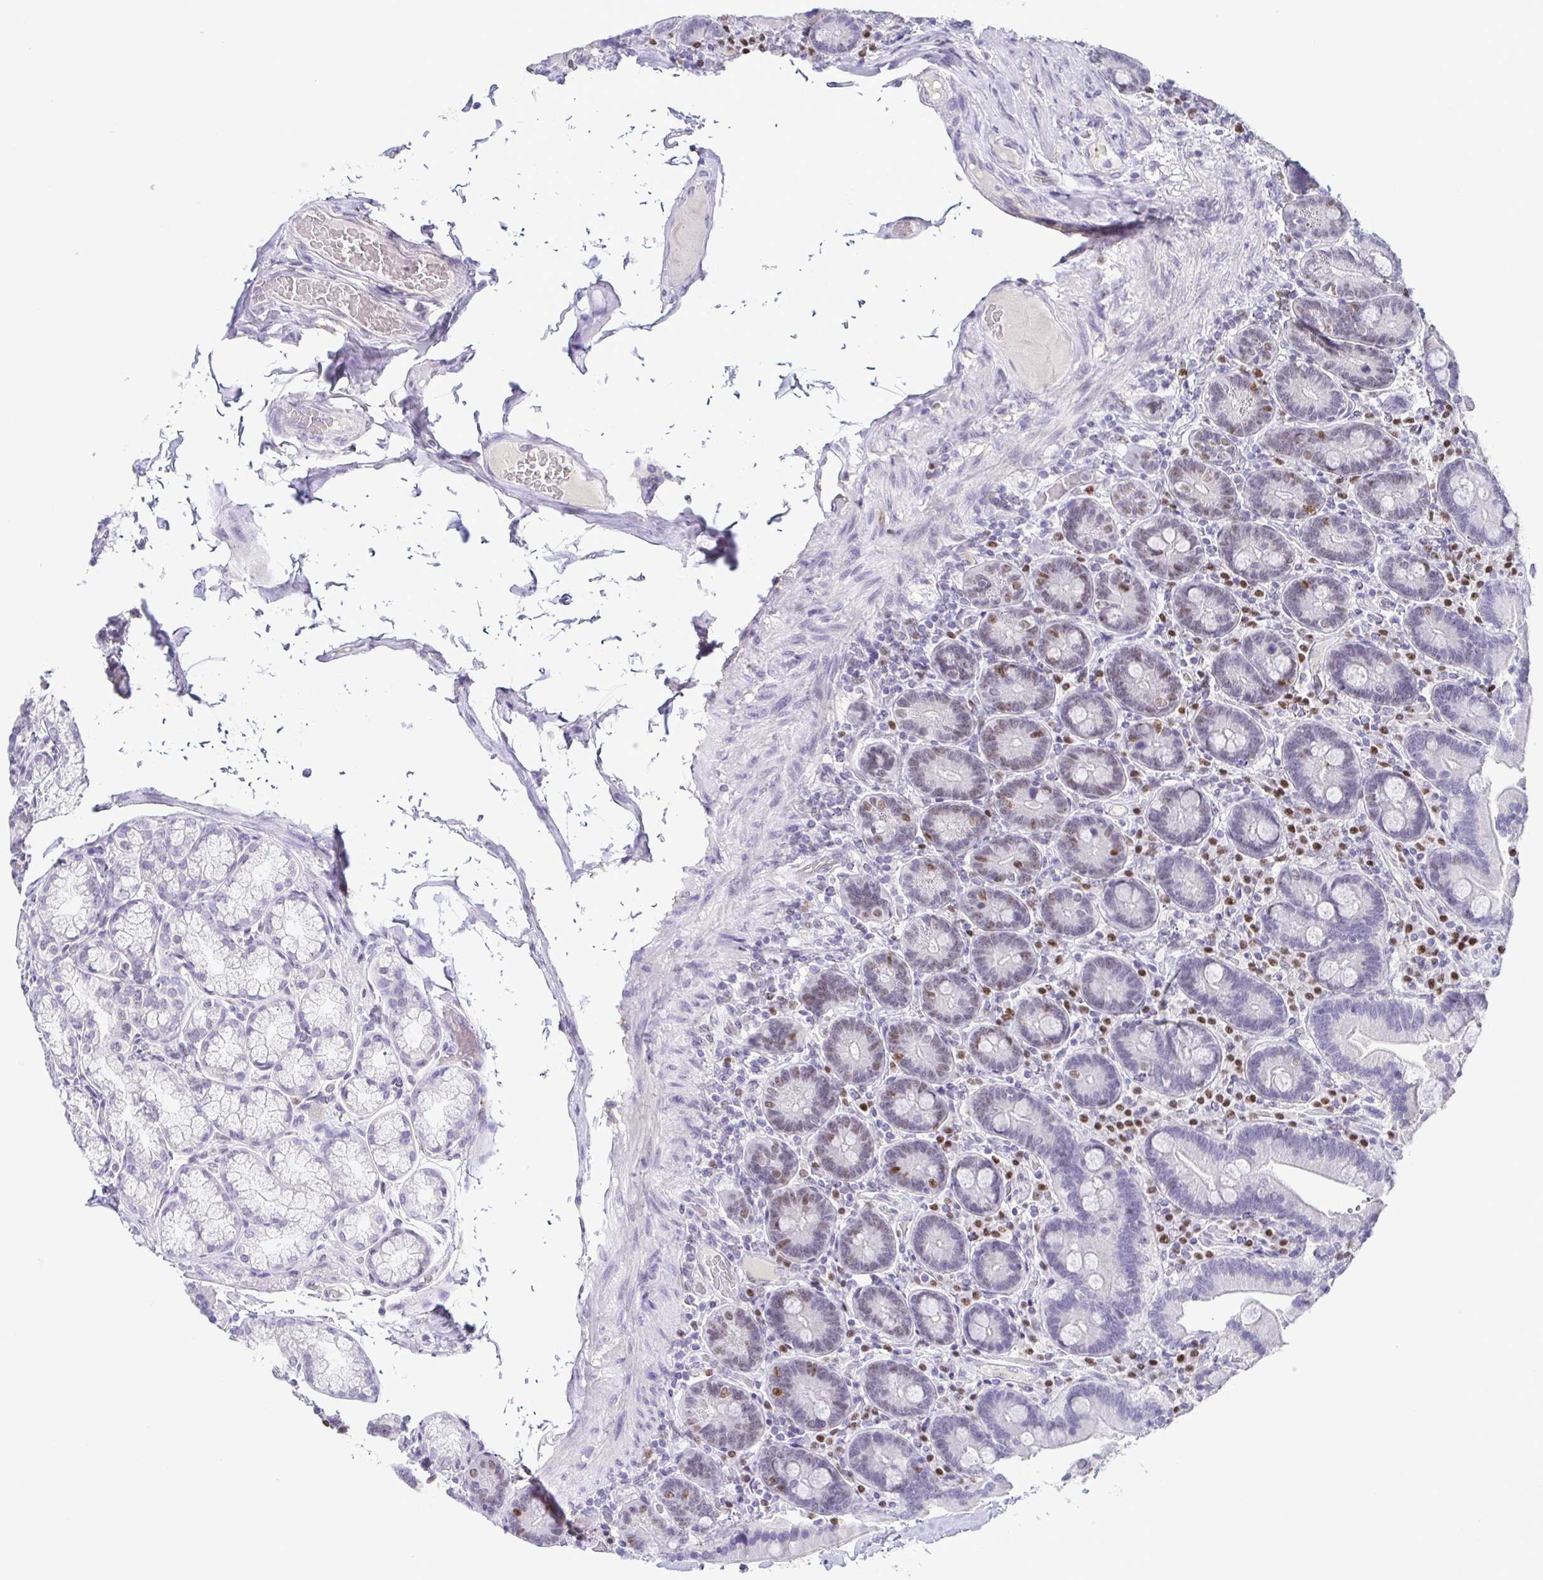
{"staining": {"intensity": "negative", "quantity": "none", "location": "none"}, "tissue": "duodenum", "cell_type": "Glandular cells", "image_type": "normal", "snomed": [{"axis": "morphology", "description": "Normal tissue, NOS"}, {"axis": "topography", "description": "Duodenum"}], "caption": "Protein analysis of normal duodenum shows no significant expression in glandular cells.", "gene": "TCF3", "patient": {"sex": "female", "age": 62}}